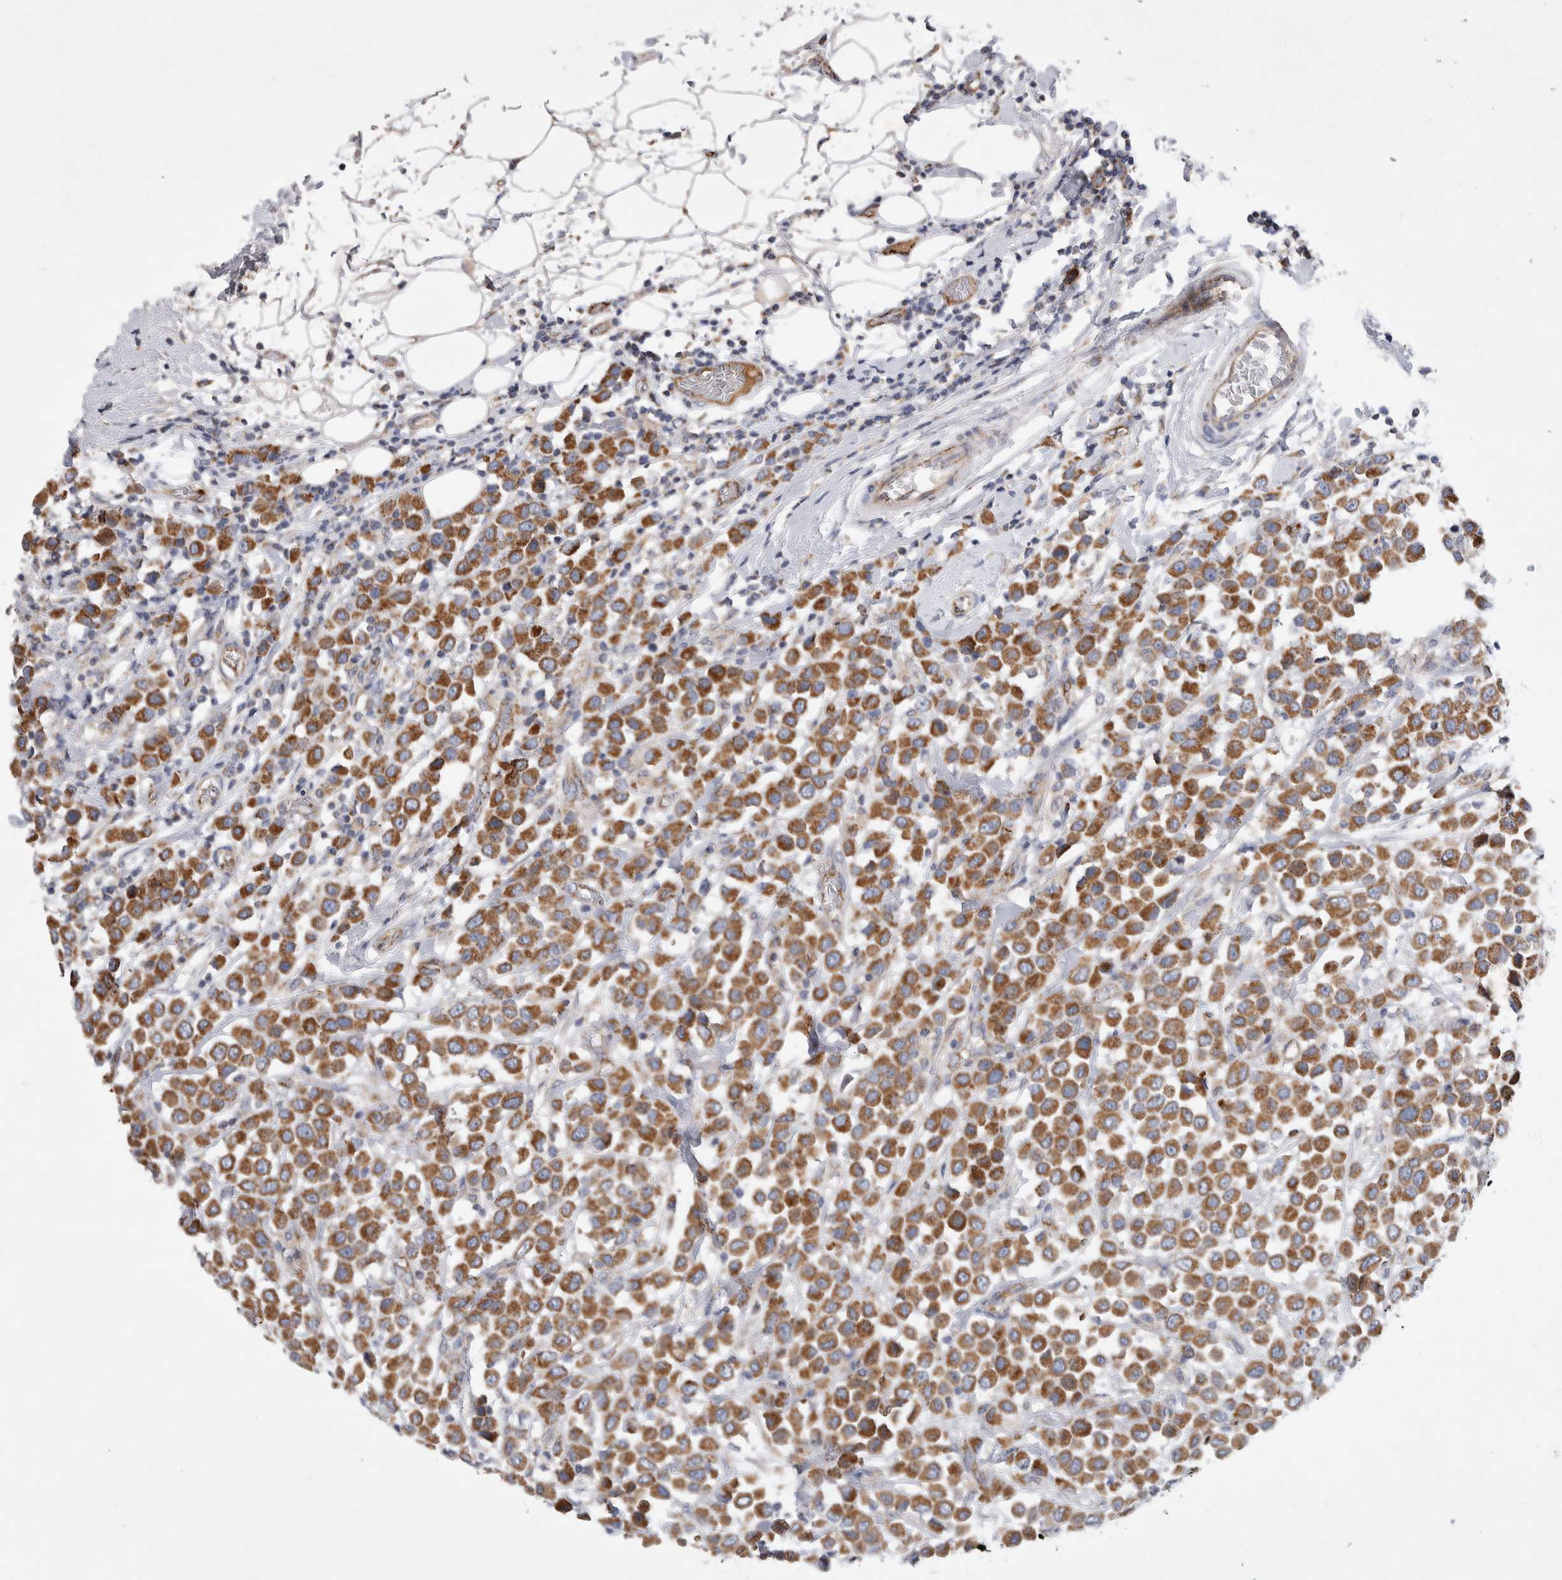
{"staining": {"intensity": "moderate", "quantity": ">75%", "location": "cytoplasmic/membranous"}, "tissue": "breast cancer", "cell_type": "Tumor cells", "image_type": "cancer", "snomed": [{"axis": "morphology", "description": "Duct carcinoma"}, {"axis": "topography", "description": "Breast"}], "caption": "Human infiltrating ductal carcinoma (breast) stained with a brown dye shows moderate cytoplasmic/membranous positive expression in approximately >75% of tumor cells.", "gene": "IARS2", "patient": {"sex": "female", "age": 61}}